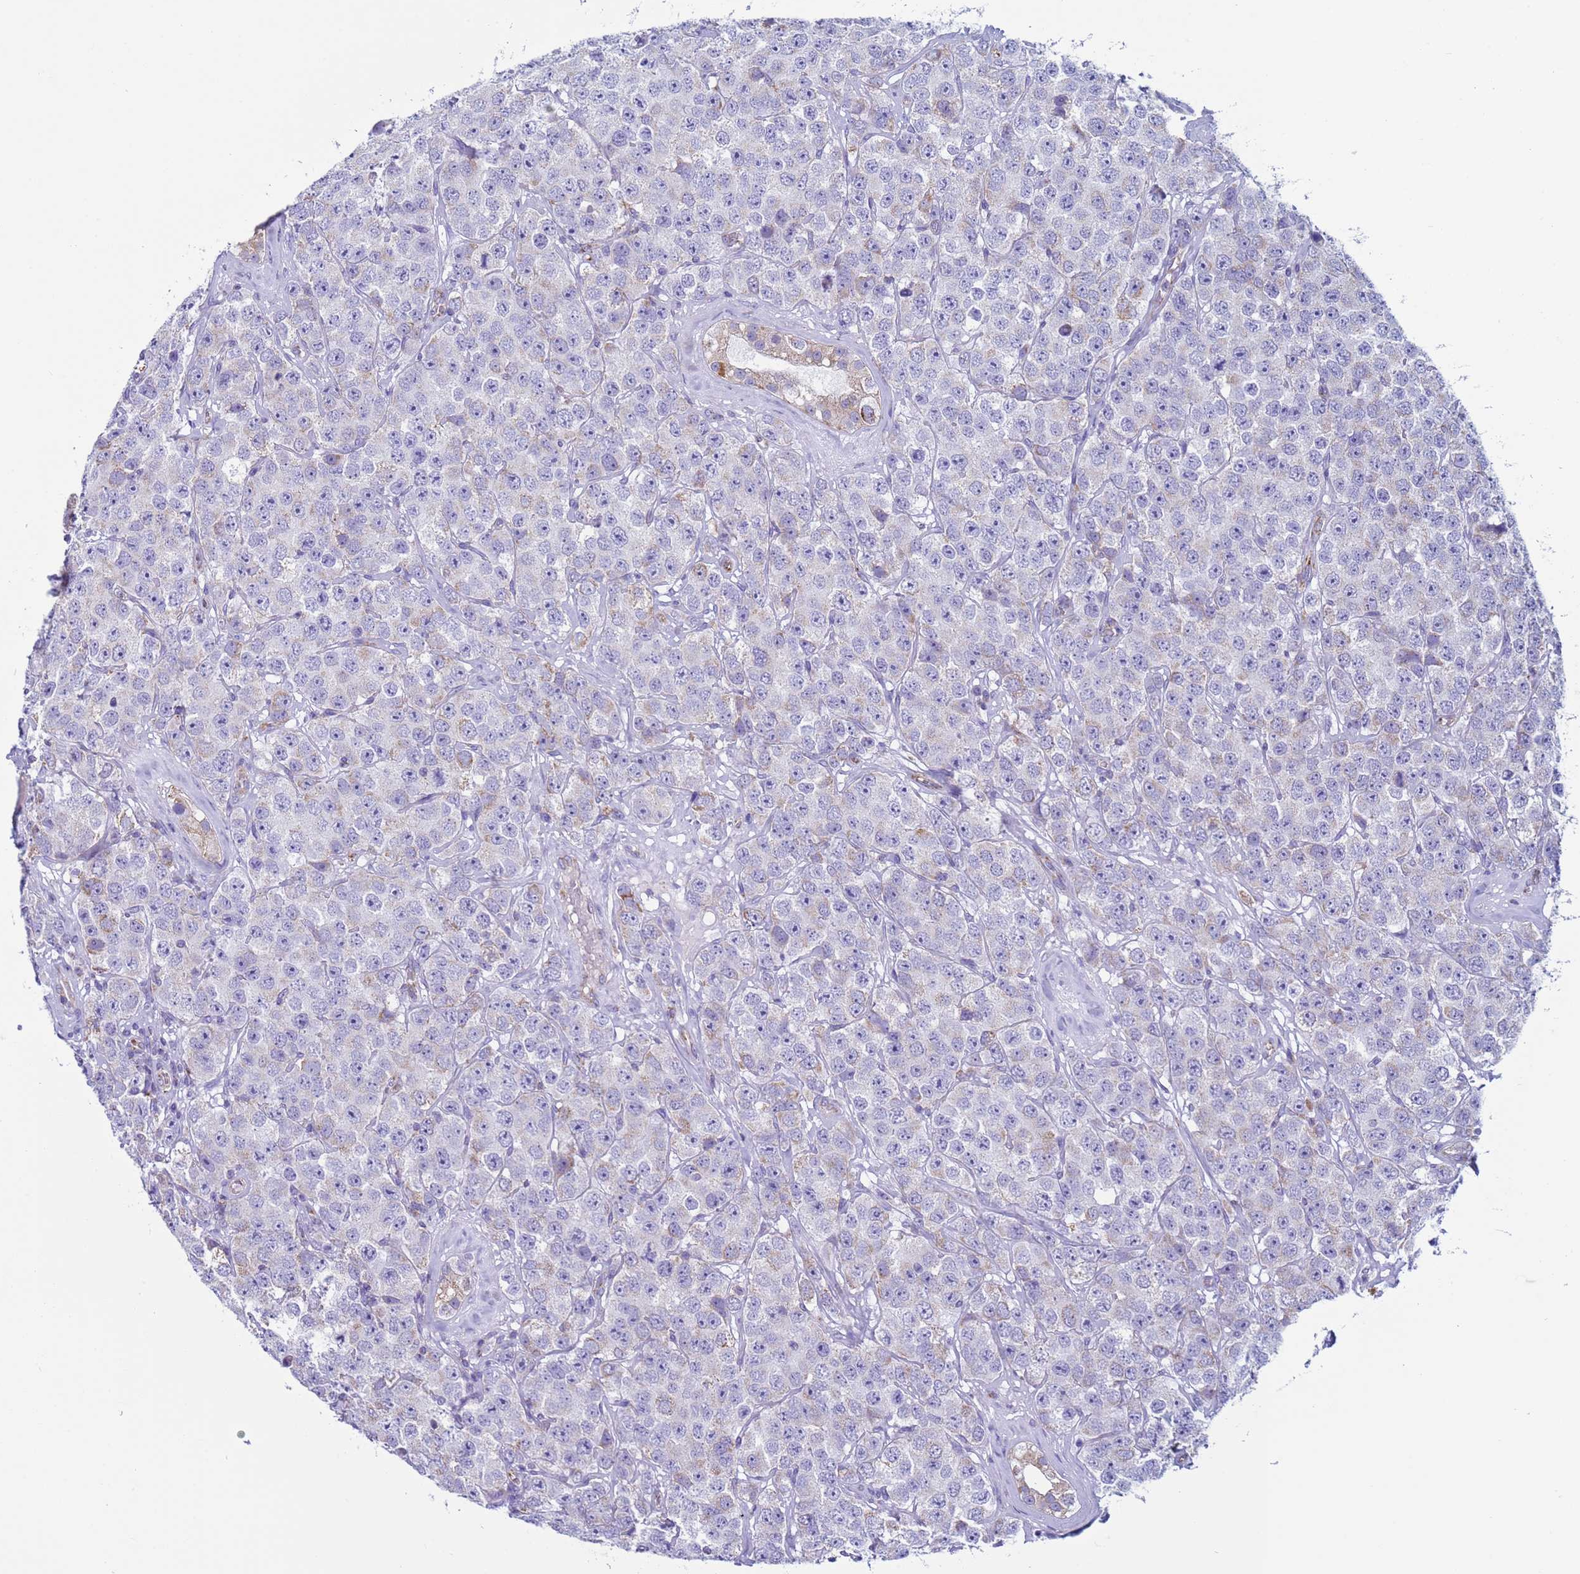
{"staining": {"intensity": "negative", "quantity": "none", "location": "none"}, "tissue": "testis cancer", "cell_type": "Tumor cells", "image_type": "cancer", "snomed": [{"axis": "morphology", "description": "Seminoma, NOS"}, {"axis": "topography", "description": "Testis"}], "caption": "There is no significant expression in tumor cells of testis cancer (seminoma). (DAB IHC with hematoxylin counter stain).", "gene": "NCALD", "patient": {"sex": "male", "age": 28}}